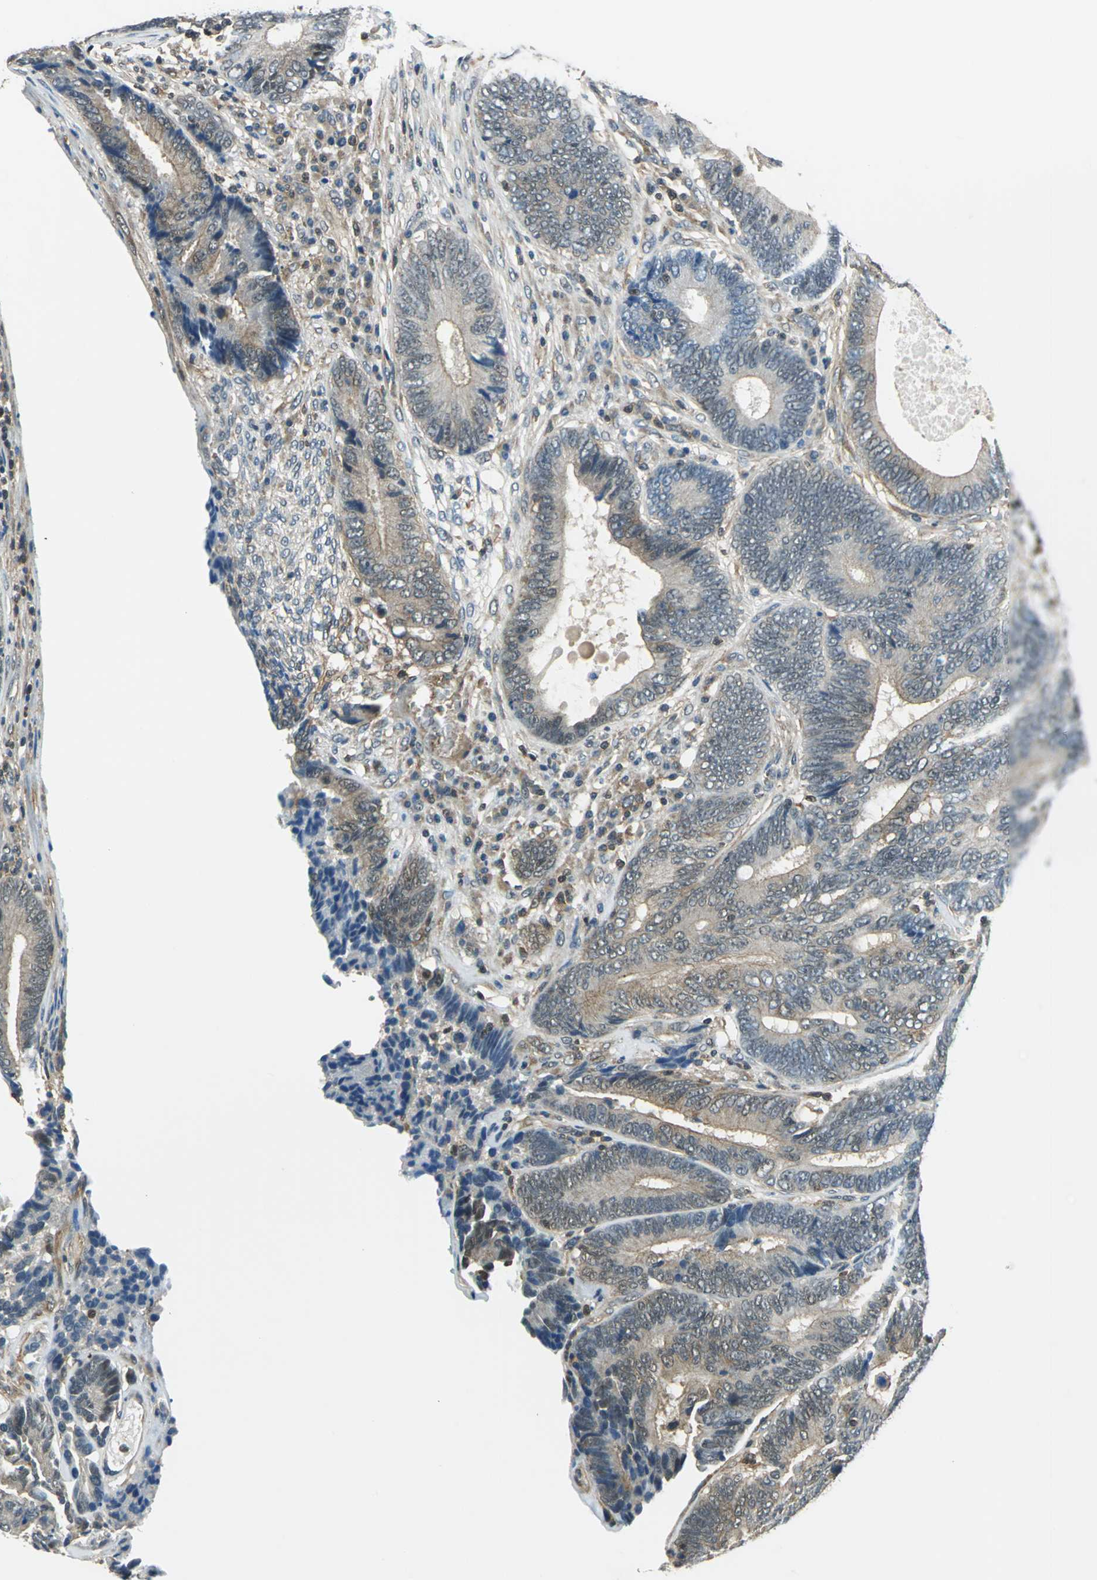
{"staining": {"intensity": "moderate", "quantity": "25%-75%", "location": "cytoplasmic/membranous,nuclear"}, "tissue": "colorectal cancer", "cell_type": "Tumor cells", "image_type": "cancer", "snomed": [{"axis": "morphology", "description": "Adenocarcinoma, NOS"}, {"axis": "topography", "description": "Colon"}], "caption": "Colorectal adenocarcinoma stained with a brown dye displays moderate cytoplasmic/membranous and nuclear positive positivity in approximately 25%-75% of tumor cells.", "gene": "ARPC3", "patient": {"sex": "female", "age": 78}}